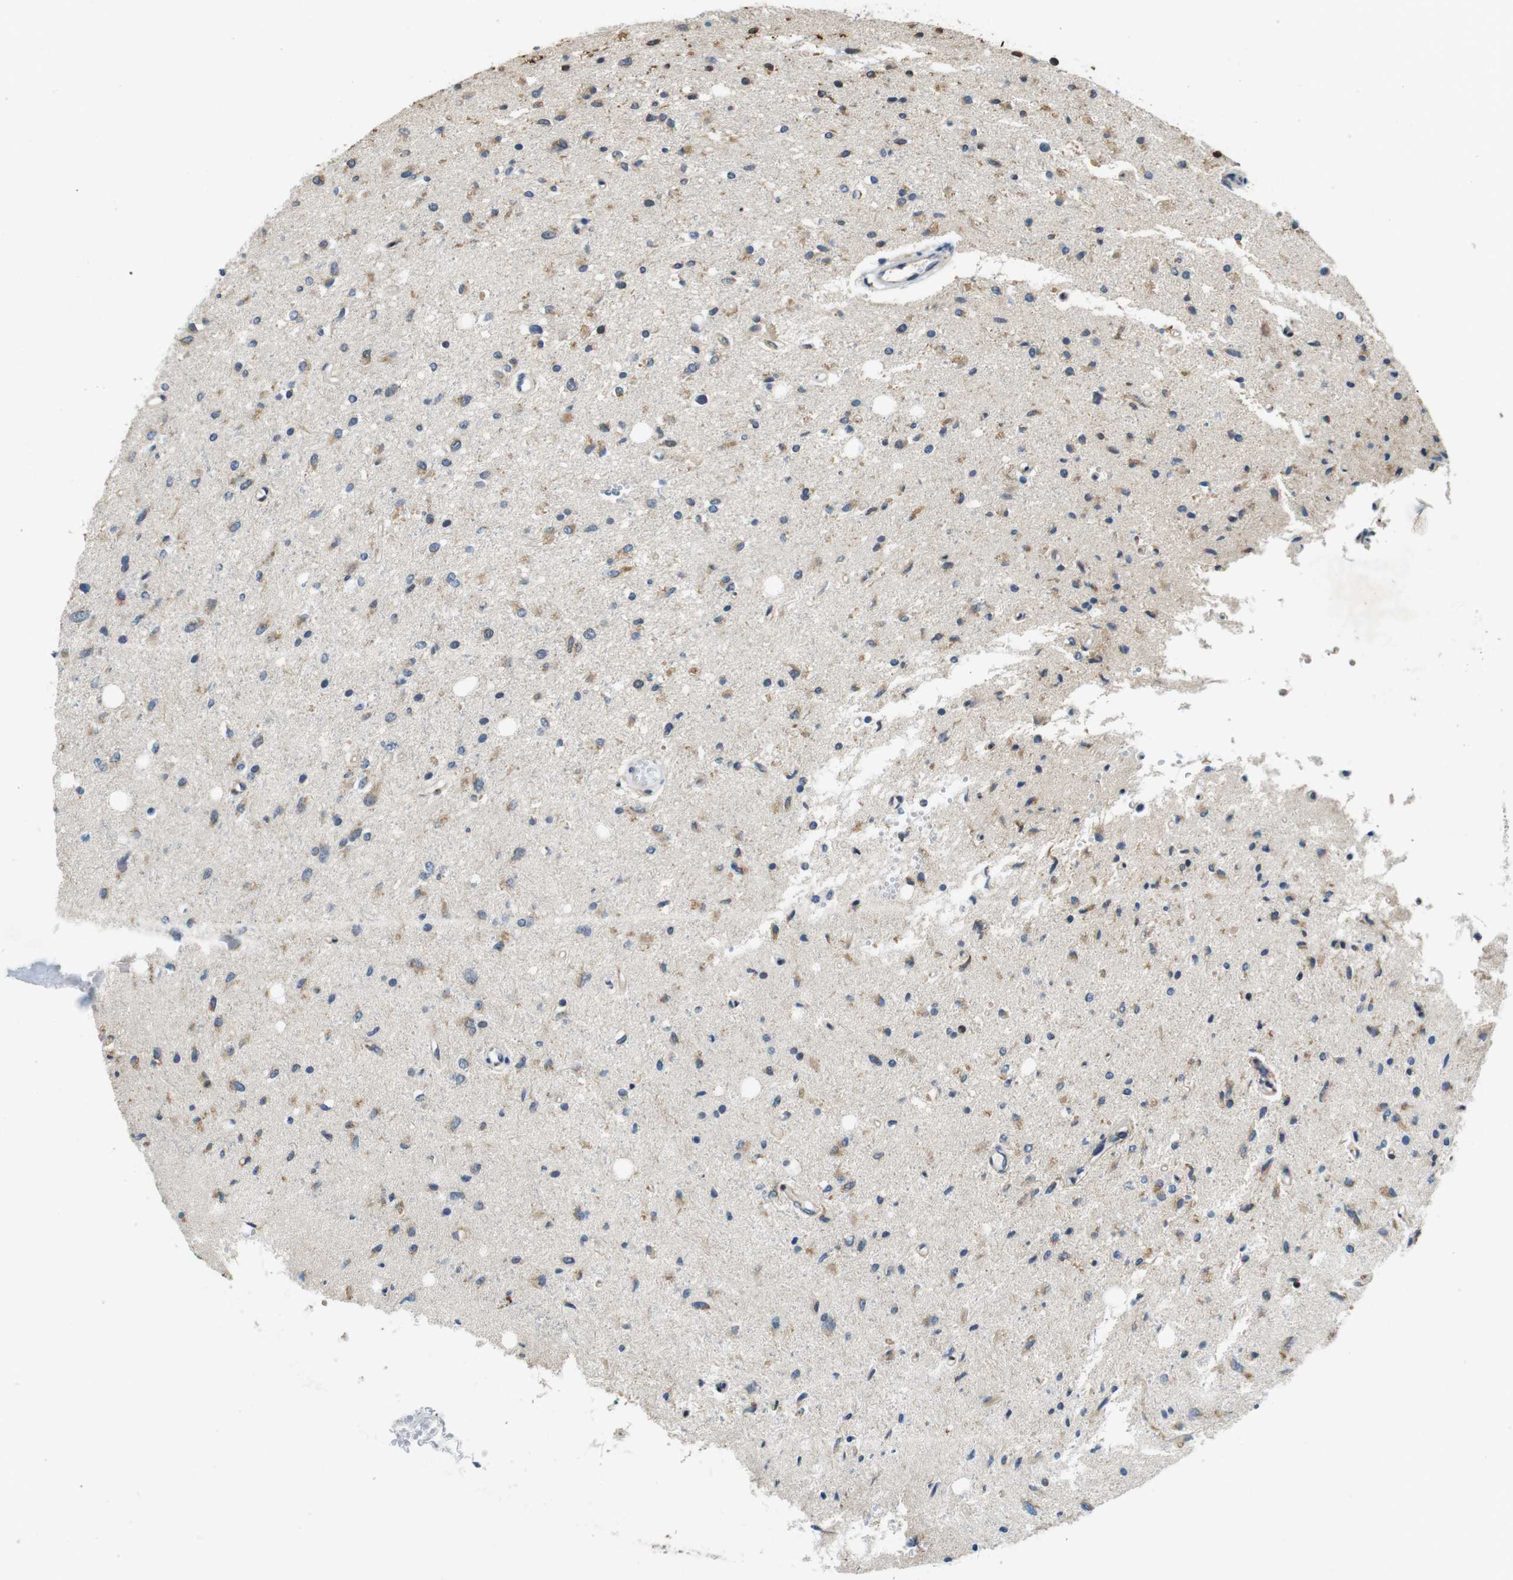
{"staining": {"intensity": "weak", "quantity": "25%-75%", "location": "cytoplasmic/membranous"}, "tissue": "glioma", "cell_type": "Tumor cells", "image_type": "cancer", "snomed": [{"axis": "morphology", "description": "Glioma, malignant, Low grade"}, {"axis": "topography", "description": "Brain"}], "caption": "This image shows IHC staining of malignant glioma (low-grade), with low weak cytoplasmic/membranous staining in about 25%-75% of tumor cells.", "gene": "PALD1", "patient": {"sex": "male", "age": 77}}